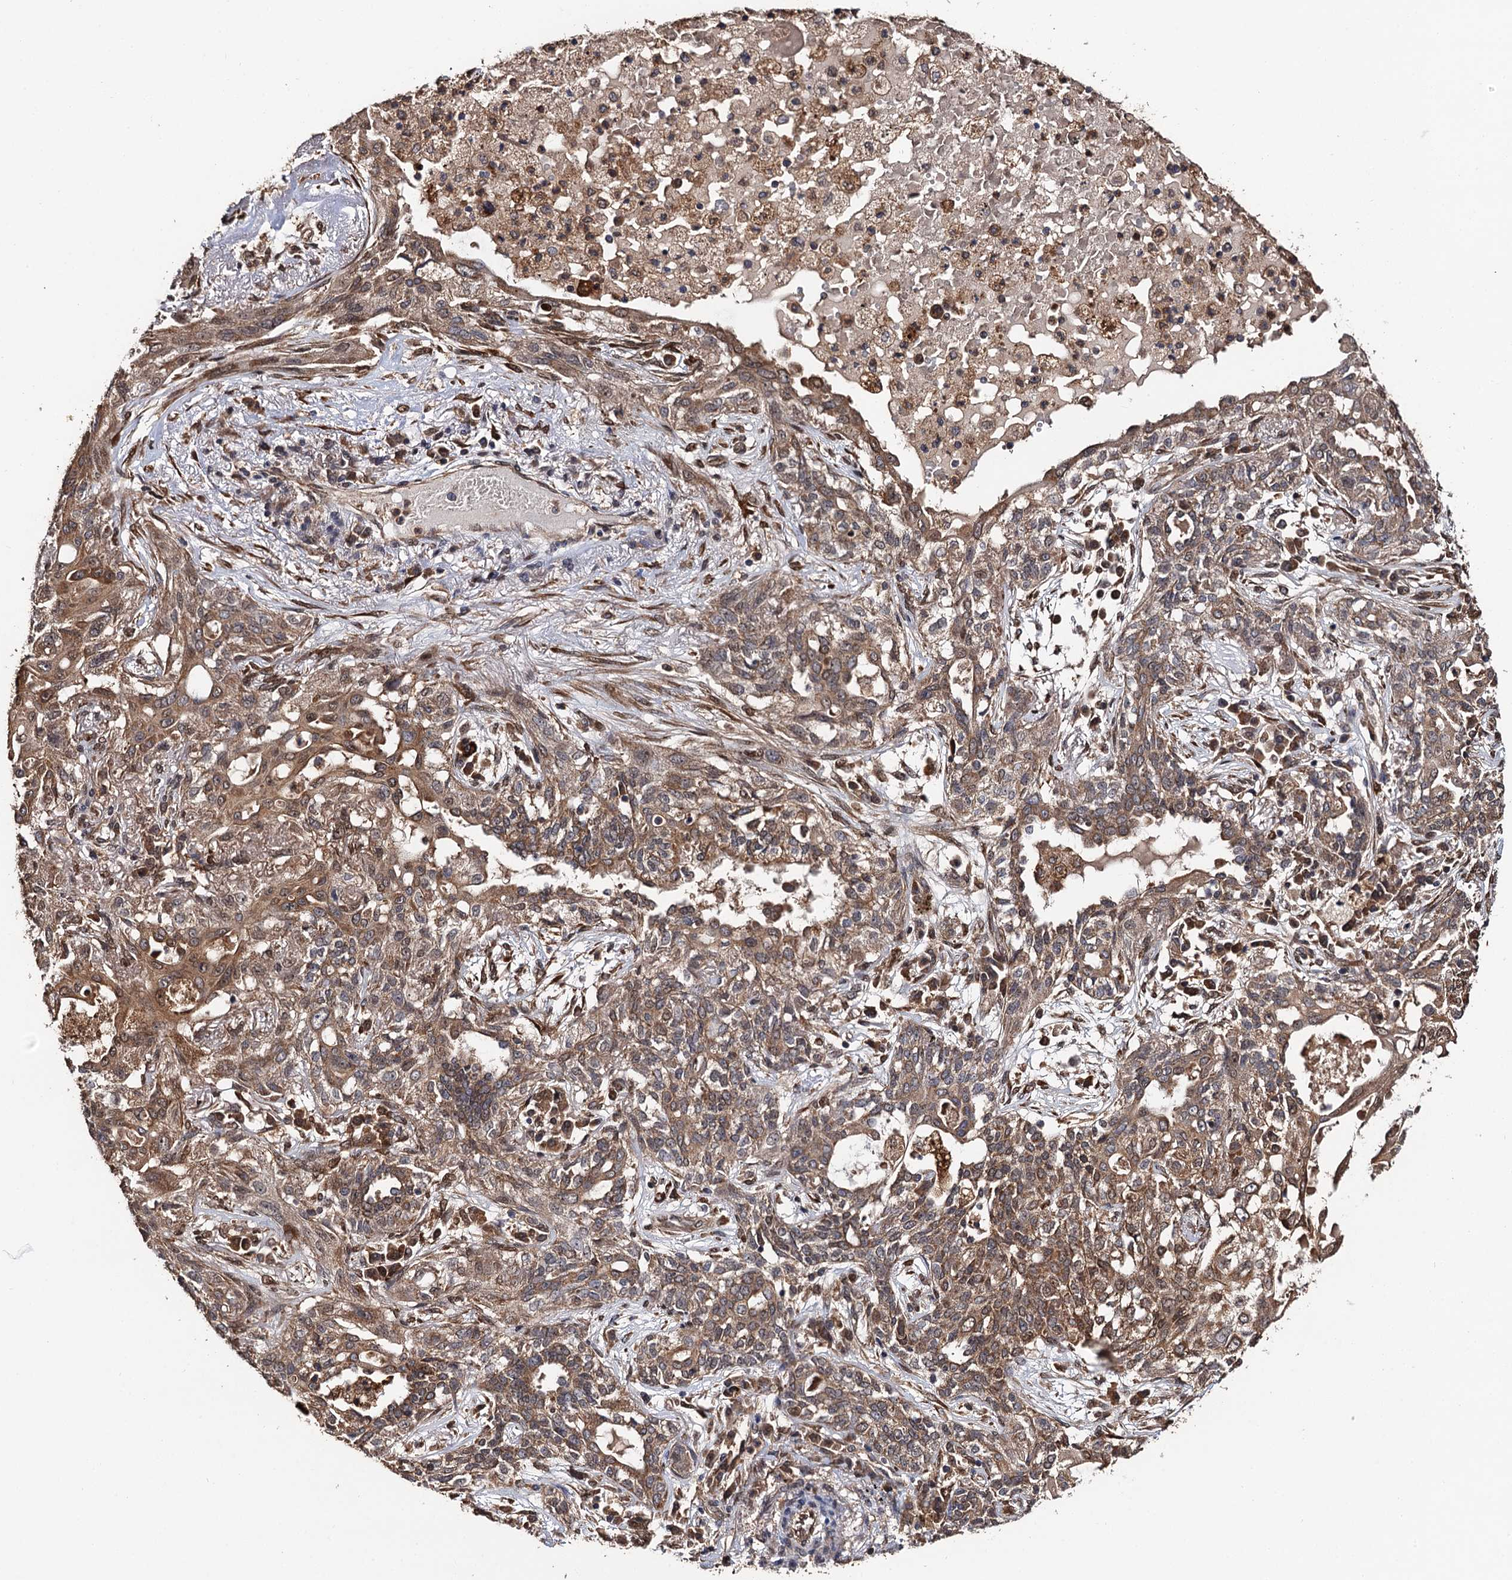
{"staining": {"intensity": "moderate", "quantity": ">75%", "location": "cytoplasmic/membranous"}, "tissue": "lung cancer", "cell_type": "Tumor cells", "image_type": "cancer", "snomed": [{"axis": "morphology", "description": "Squamous cell carcinoma, NOS"}, {"axis": "topography", "description": "Lung"}], "caption": "Immunohistochemistry (IHC) of lung cancer (squamous cell carcinoma) exhibits medium levels of moderate cytoplasmic/membranous staining in about >75% of tumor cells.", "gene": "MIER2", "patient": {"sex": "female", "age": 70}}